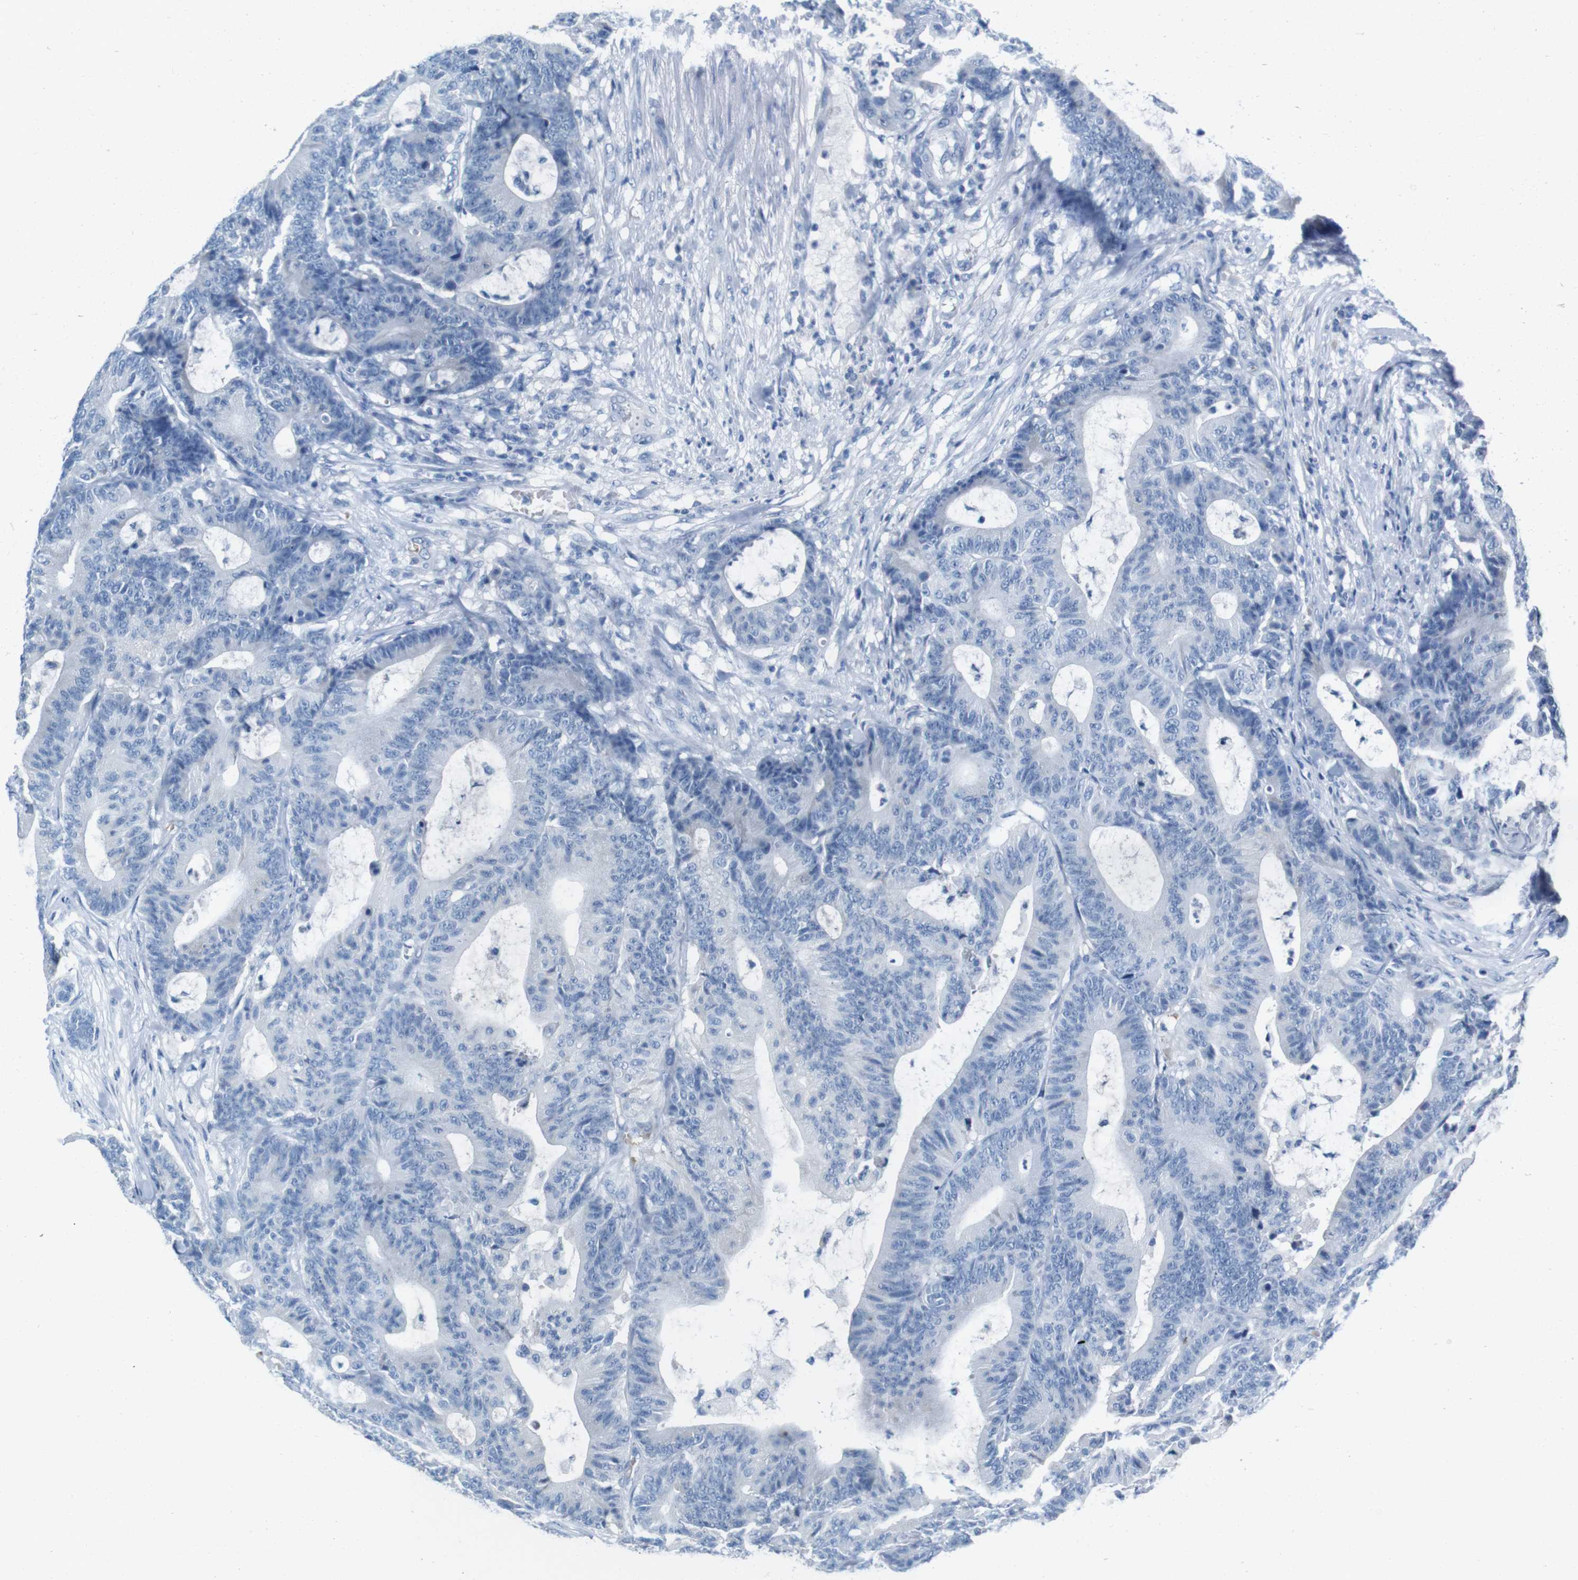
{"staining": {"intensity": "negative", "quantity": "none", "location": "none"}, "tissue": "colorectal cancer", "cell_type": "Tumor cells", "image_type": "cancer", "snomed": [{"axis": "morphology", "description": "Adenocarcinoma, NOS"}, {"axis": "topography", "description": "Colon"}], "caption": "Human colorectal cancer stained for a protein using immunohistochemistry displays no expression in tumor cells.", "gene": "IGSF8", "patient": {"sex": "female", "age": 84}}